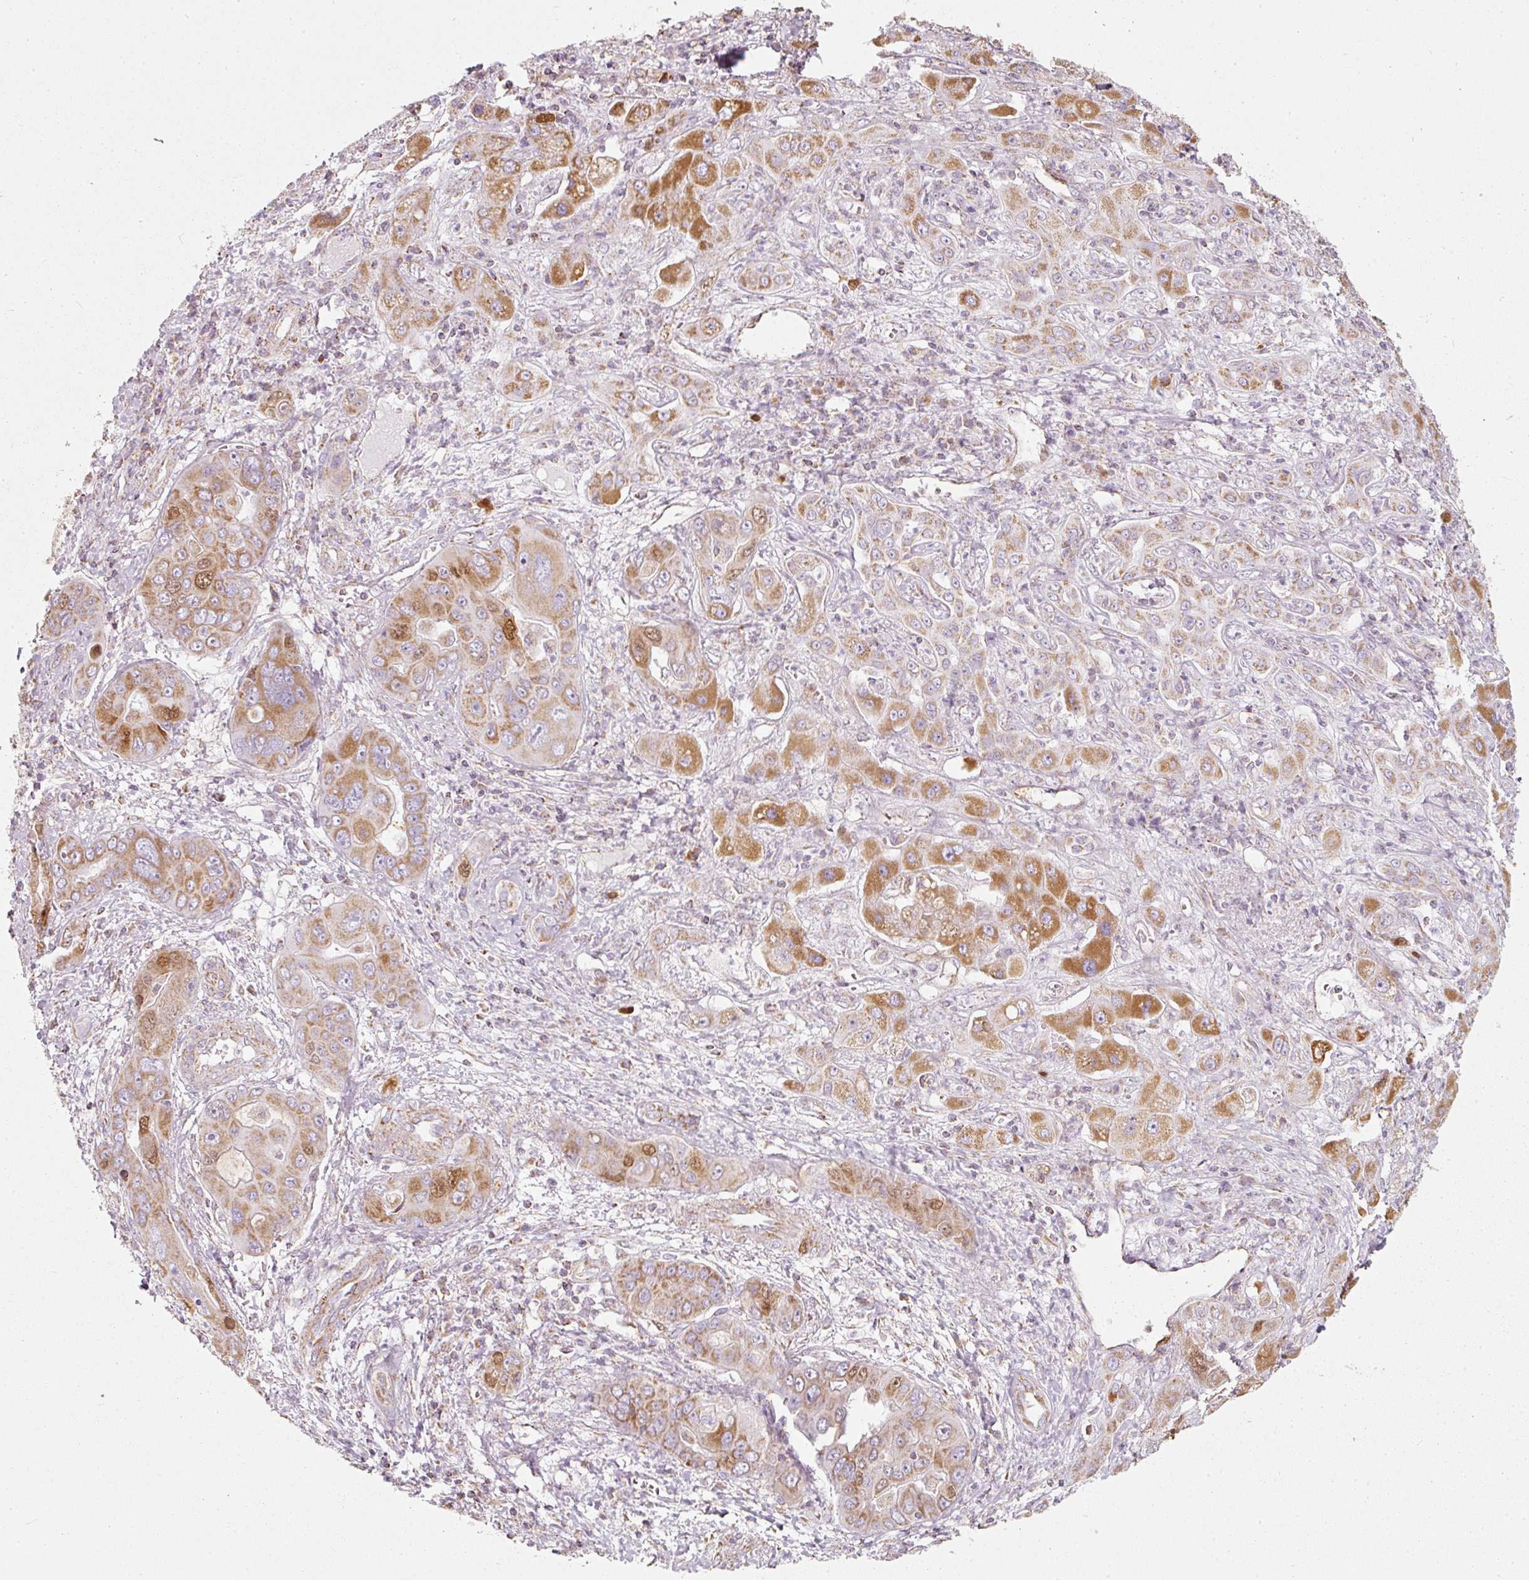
{"staining": {"intensity": "moderate", "quantity": "25%-75%", "location": "cytoplasmic/membranous,nuclear"}, "tissue": "liver cancer", "cell_type": "Tumor cells", "image_type": "cancer", "snomed": [{"axis": "morphology", "description": "Cholangiocarcinoma"}, {"axis": "topography", "description": "Liver"}], "caption": "This photomicrograph exhibits liver cancer (cholangiocarcinoma) stained with immunohistochemistry (IHC) to label a protein in brown. The cytoplasmic/membranous and nuclear of tumor cells show moderate positivity for the protein. Nuclei are counter-stained blue.", "gene": "DUT", "patient": {"sex": "male", "age": 67}}